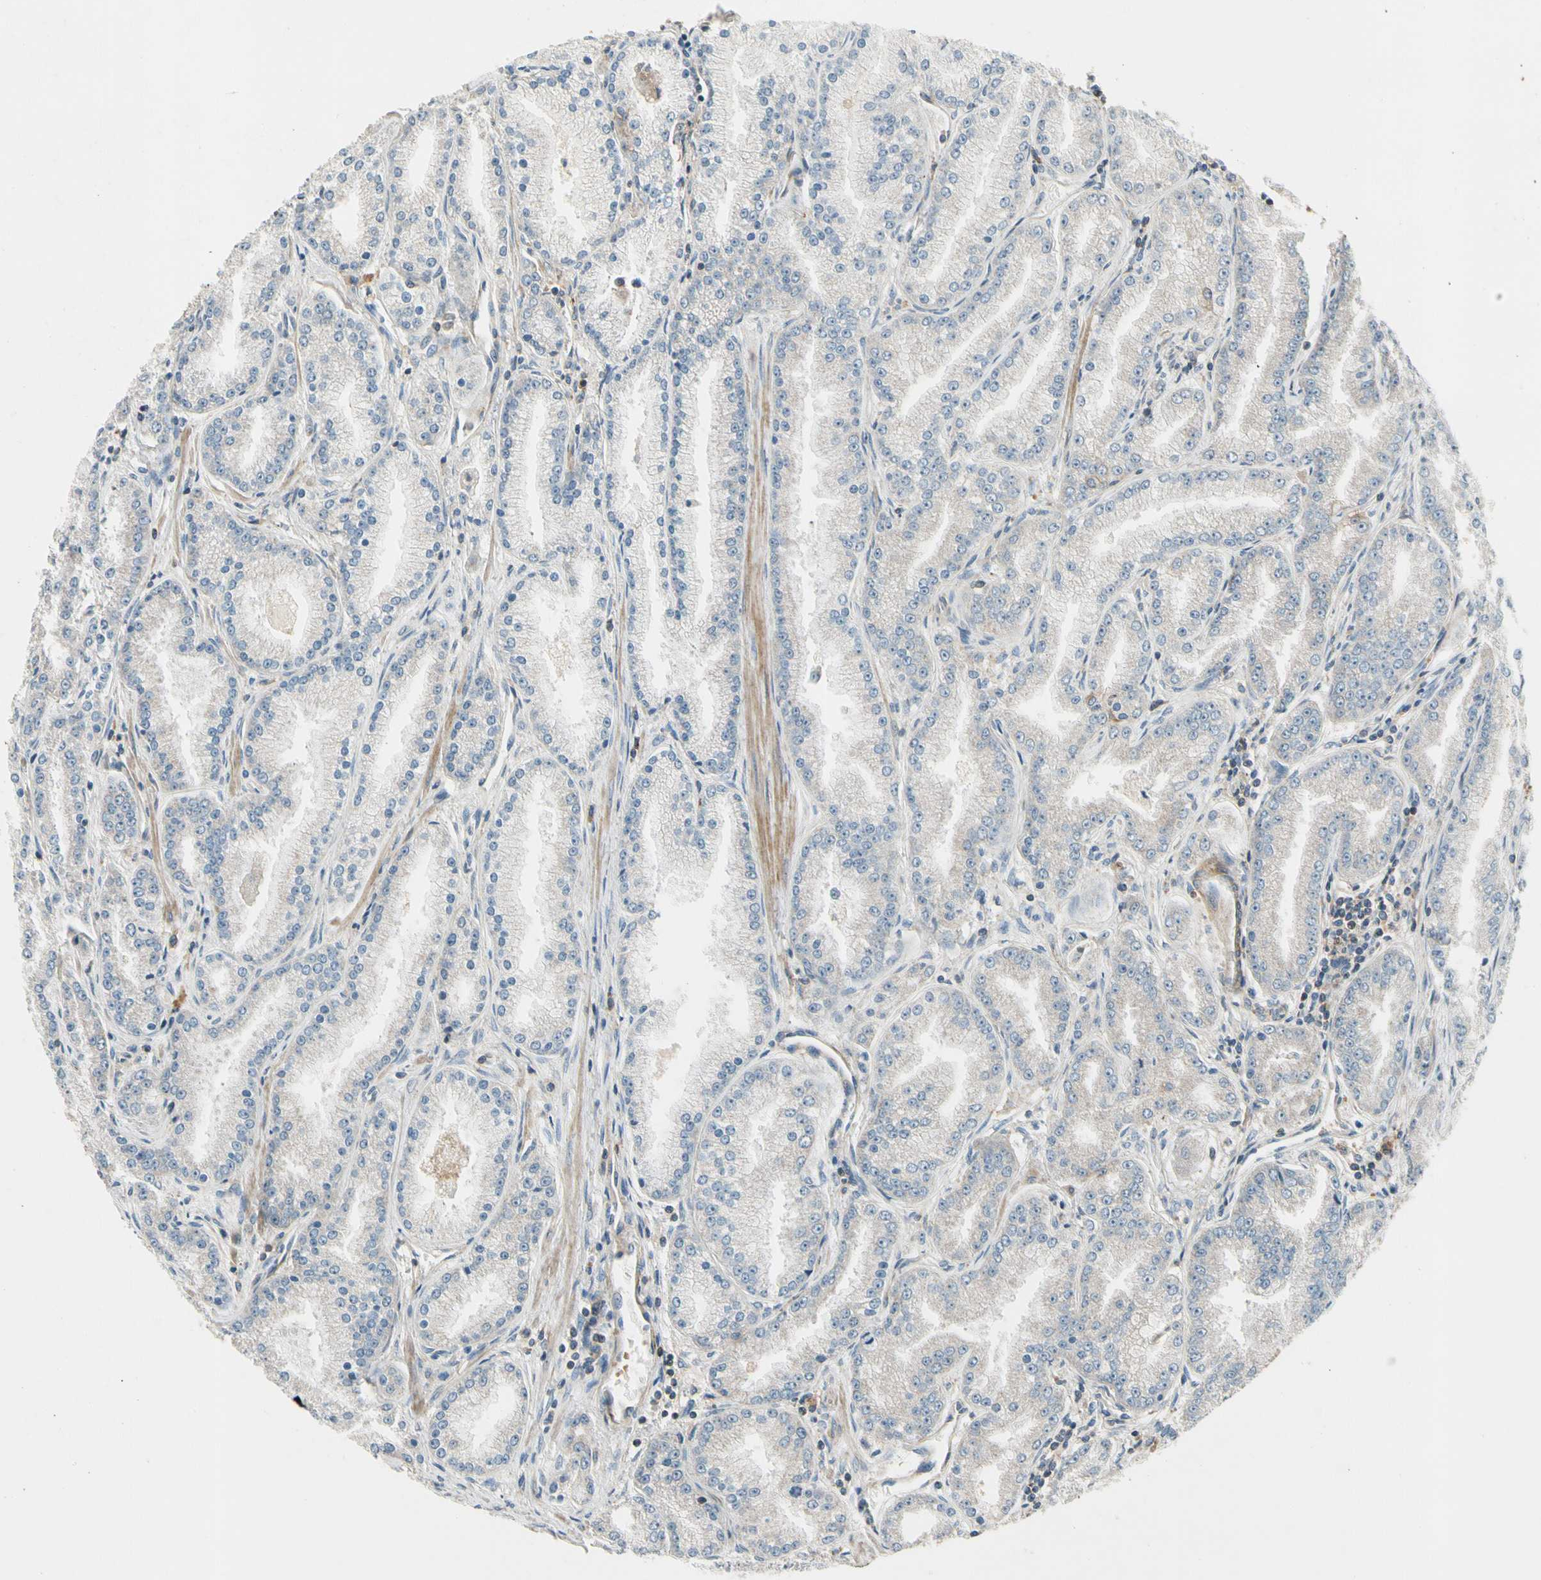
{"staining": {"intensity": "negative", "quantity": "none", "location": "none"}, "tissue": "prostate cancer", "cell_type": "Tumor cells", "image_type": "cancer", "snomed": [{"axis": "morphology", "description": "Adenocarcinoma, High grade"}, {"axis": "topography", "description": "Prostate"}], "caption": "Tumor cells show no significant expression in prostate cancer. (Brightfield microscopy of DAB (3,3'-diaminobenzidine) immunohistochemistry at high magnification).", "gene": "MST1R", "patient": {"sex": "male", "age": 61}}